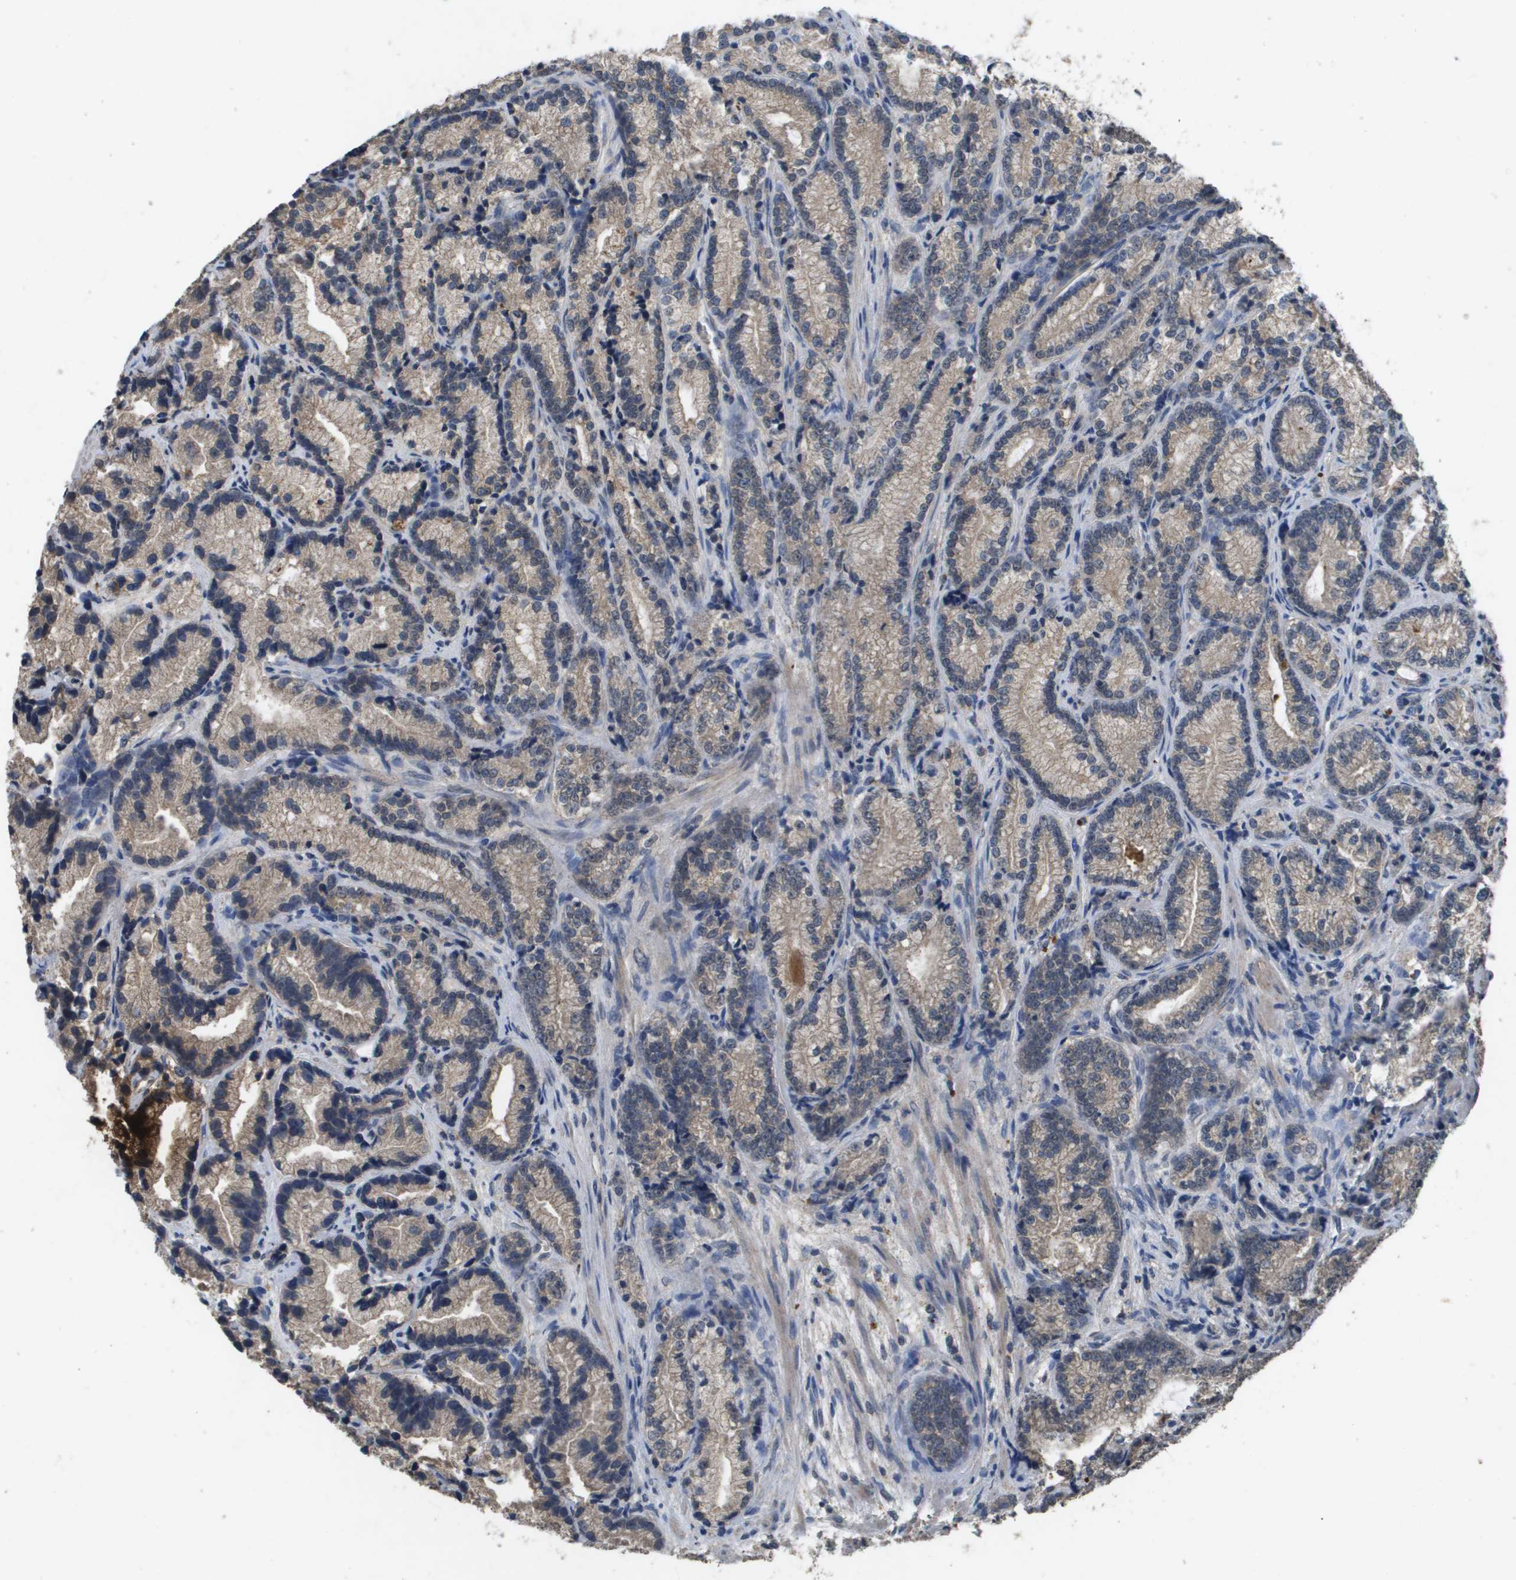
{"staining": {"intensity": "weak", "quantity": "25%-75%", "location": "cytoplasmic/membranous"}, "tissue": "prostate cancer", "cell_type": "Tumor cells", "image_type": "cancer", "snomed": [{"axis": "morphology", "description": "Adenocarcinoma, Low grade"}, {"axis": "topography", "description": "Prostate"}], "caption": "Immunohistochemical staining of prostate cancer (low-grade adenocarcinoma) demonstrates weak cytoplasmic/membranous protein staining in approximately 25%-75% of tumor cells.", "gene": "PROC", "patient": {"sex": "male", "age": 89}}